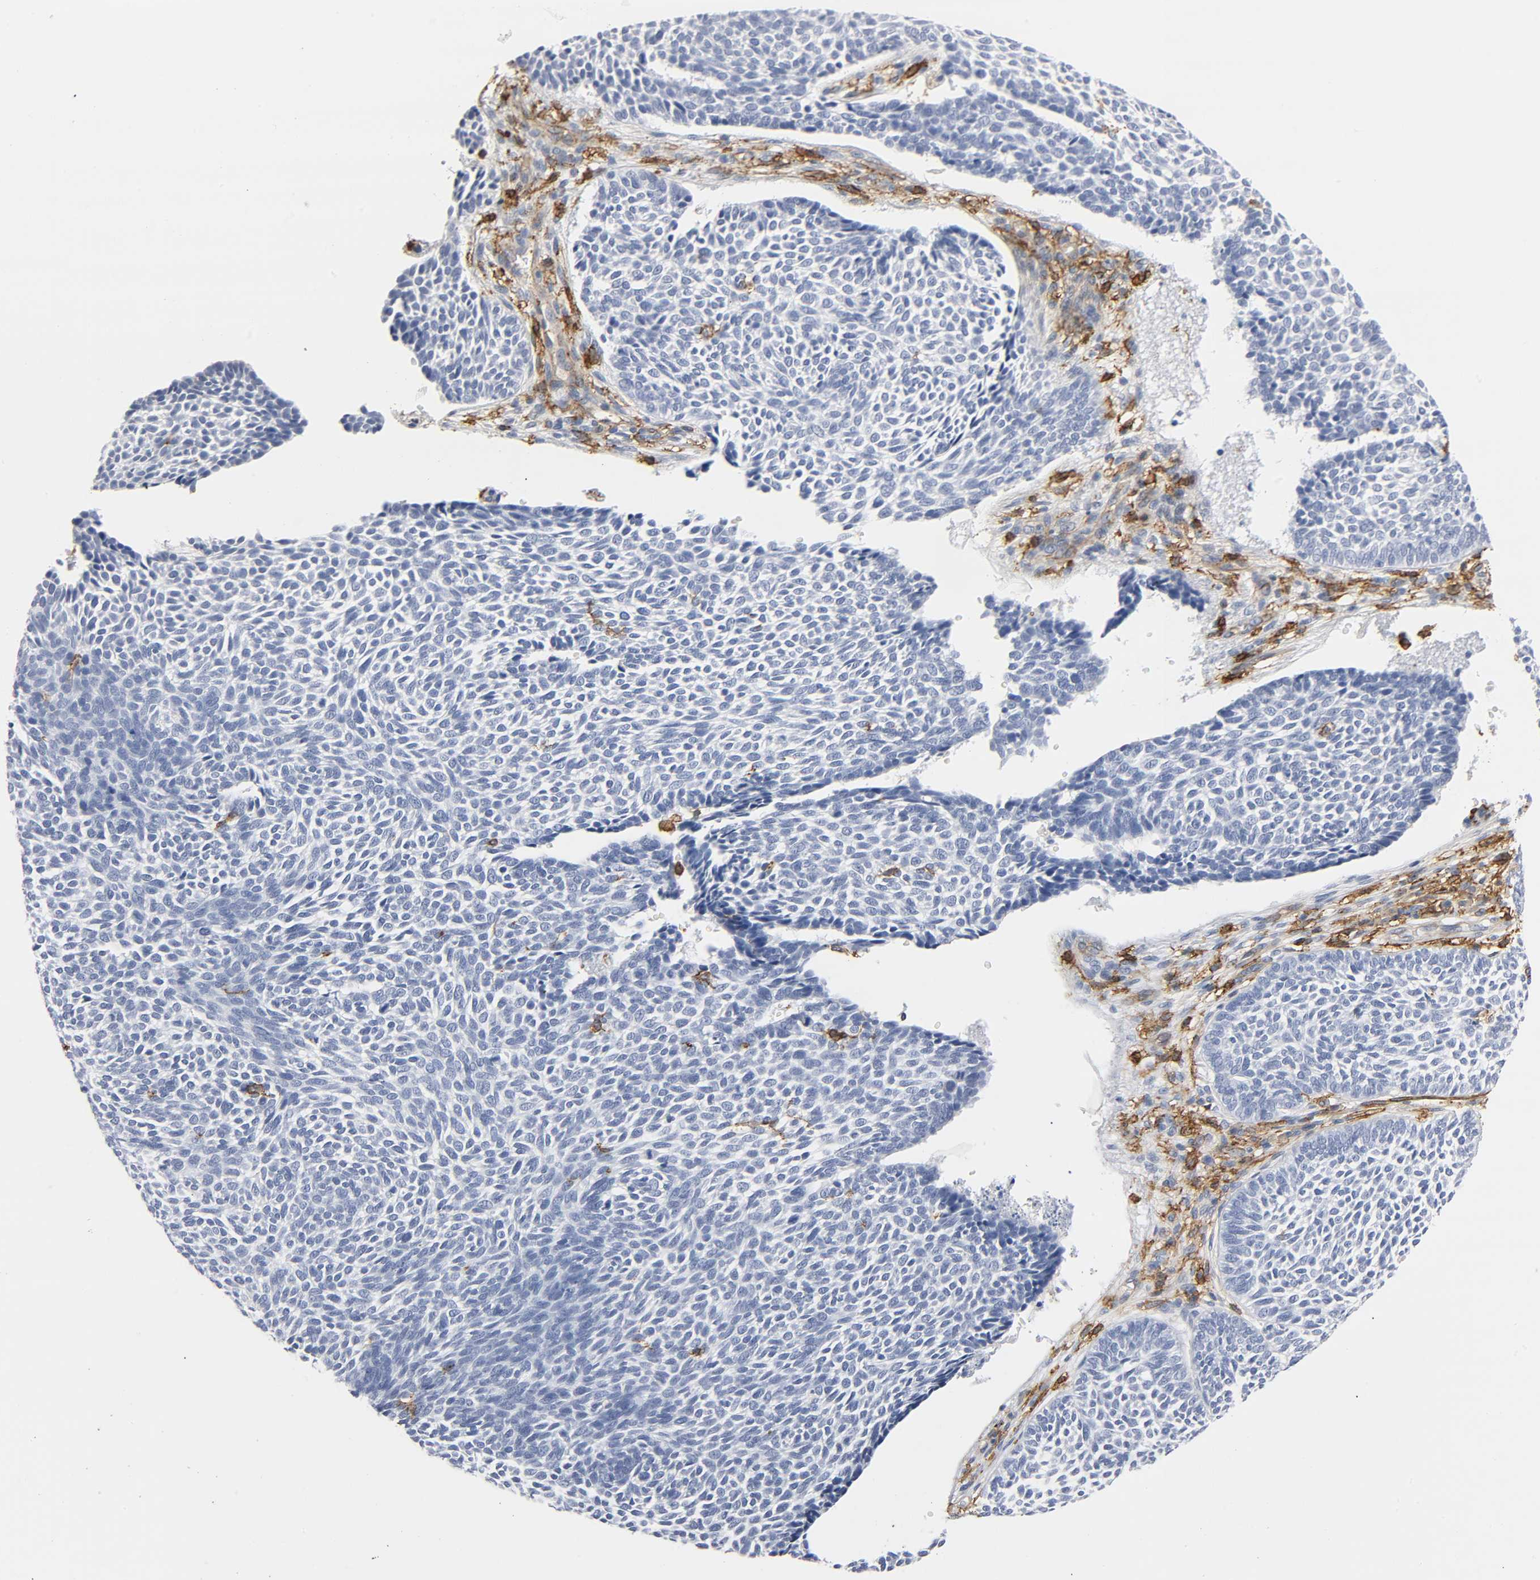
{"staining": {"intensity": "negative", "quantity": "none", "location": "none"}, "tissue": "skin cancer", "cell_type": "Tumor cells", "image_type": "cancer", "snomed": [{"axis": "morphology", "description": "Normal tissue, NOS"}, {"axis": "morphology", "description": "Basal cell carcinoma"}, {"axis": "topography", "description": "Skin"}], "caption": "Basal cell carcinoma (skin) was stained to show a protein in brown. There is no significant positivity in tumor cells.", "gene": "LYN", "patient": {"sex": "male", "age": 87}}